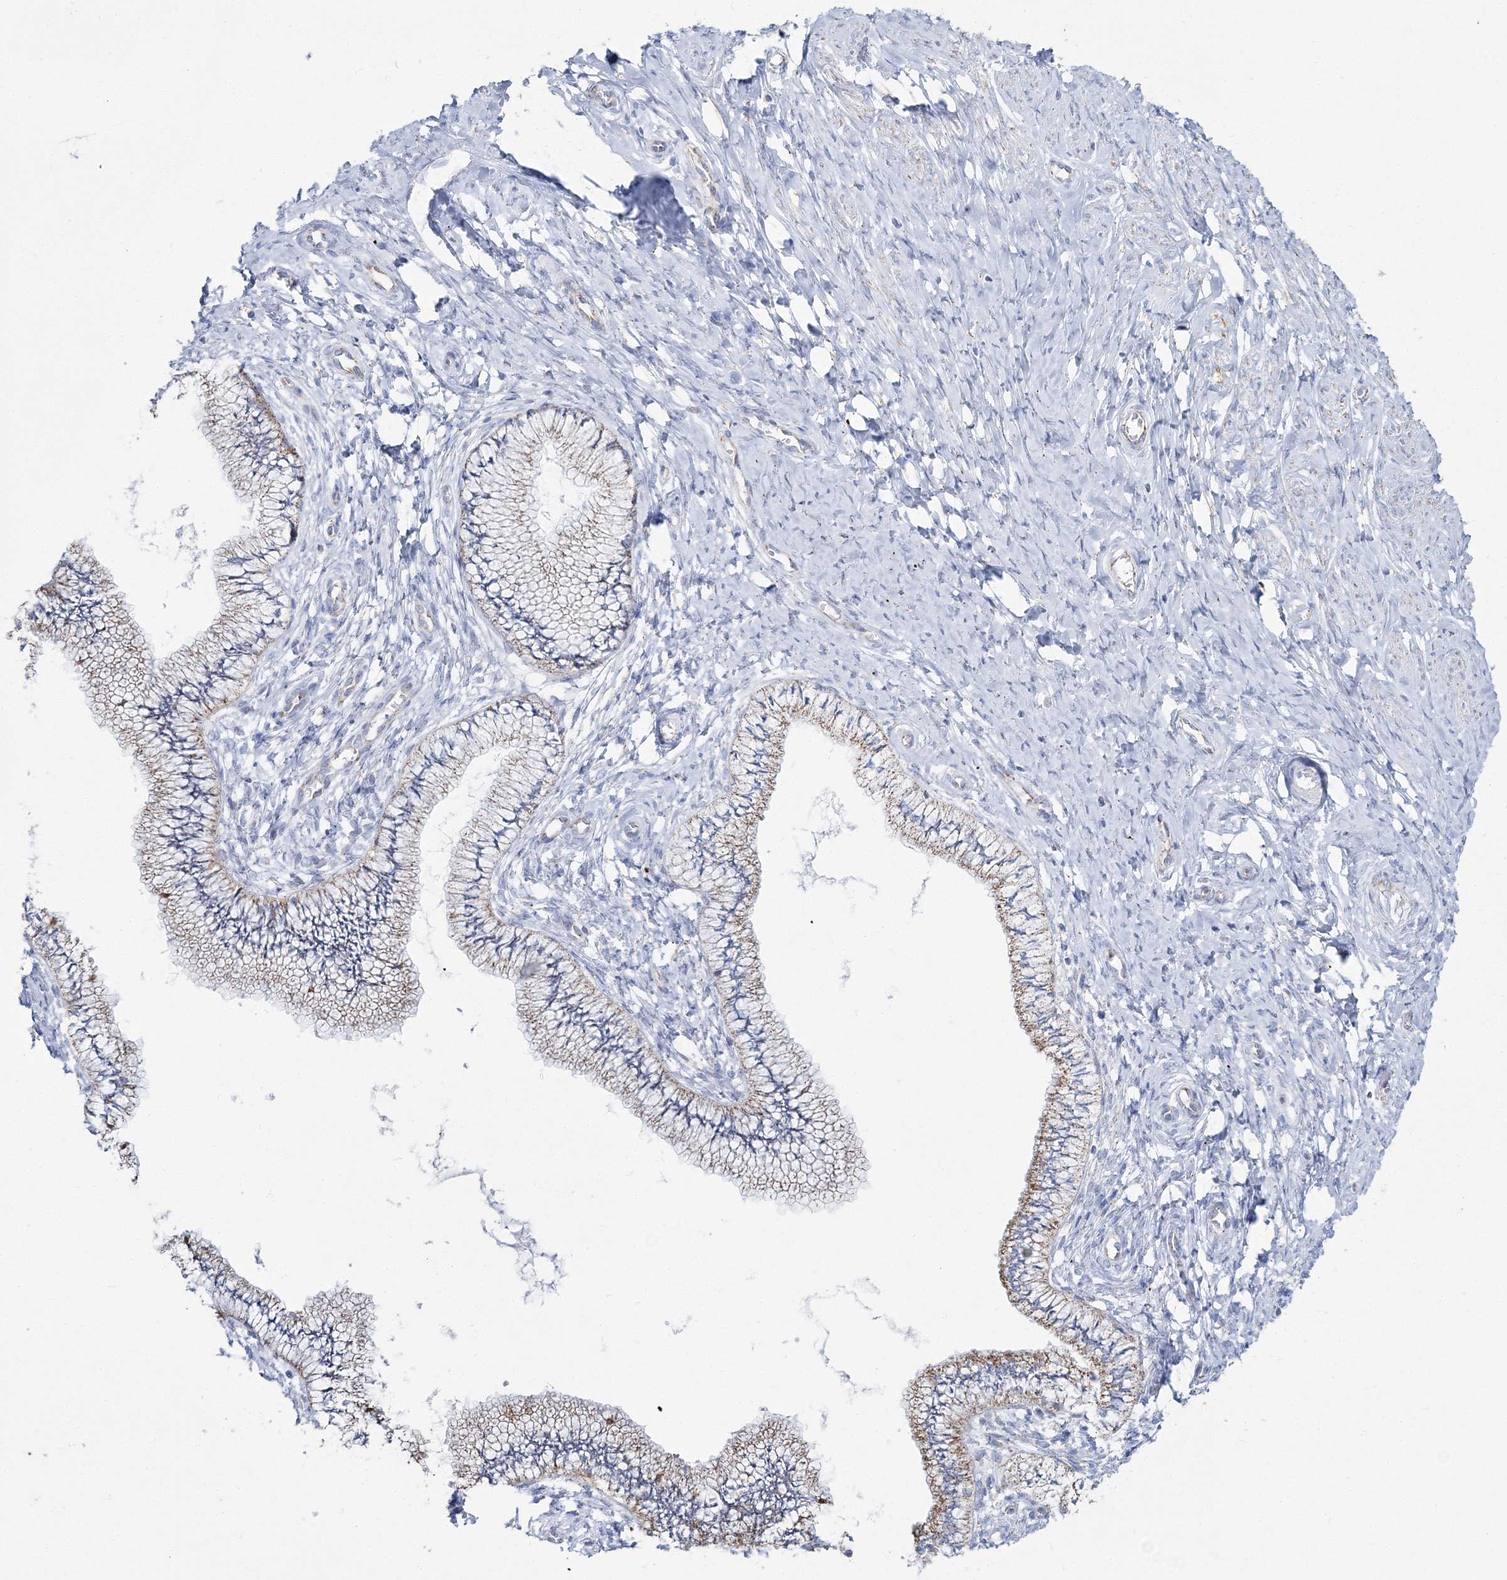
{"staining": {"intensity": "moderate", "quantity": "25%-75%", "location": "cytoplasmic/membranous"}, "tissue": "cervix", "cell_type": "Glandular cells", "image_type": "normal", "snomed": [{"axis": "morphology", "description": "Normal tissue, NOS"}, {"axis": "topography", "description": "Cervix"}], "caption": "Cervix stained with a brown dye exhibits moderate cytoplasmic/membranous positive expression in approximately 25%-75% of glandular cells.", "gene": "HIBCH", "patient": {"sex": "female", "age": 36}}